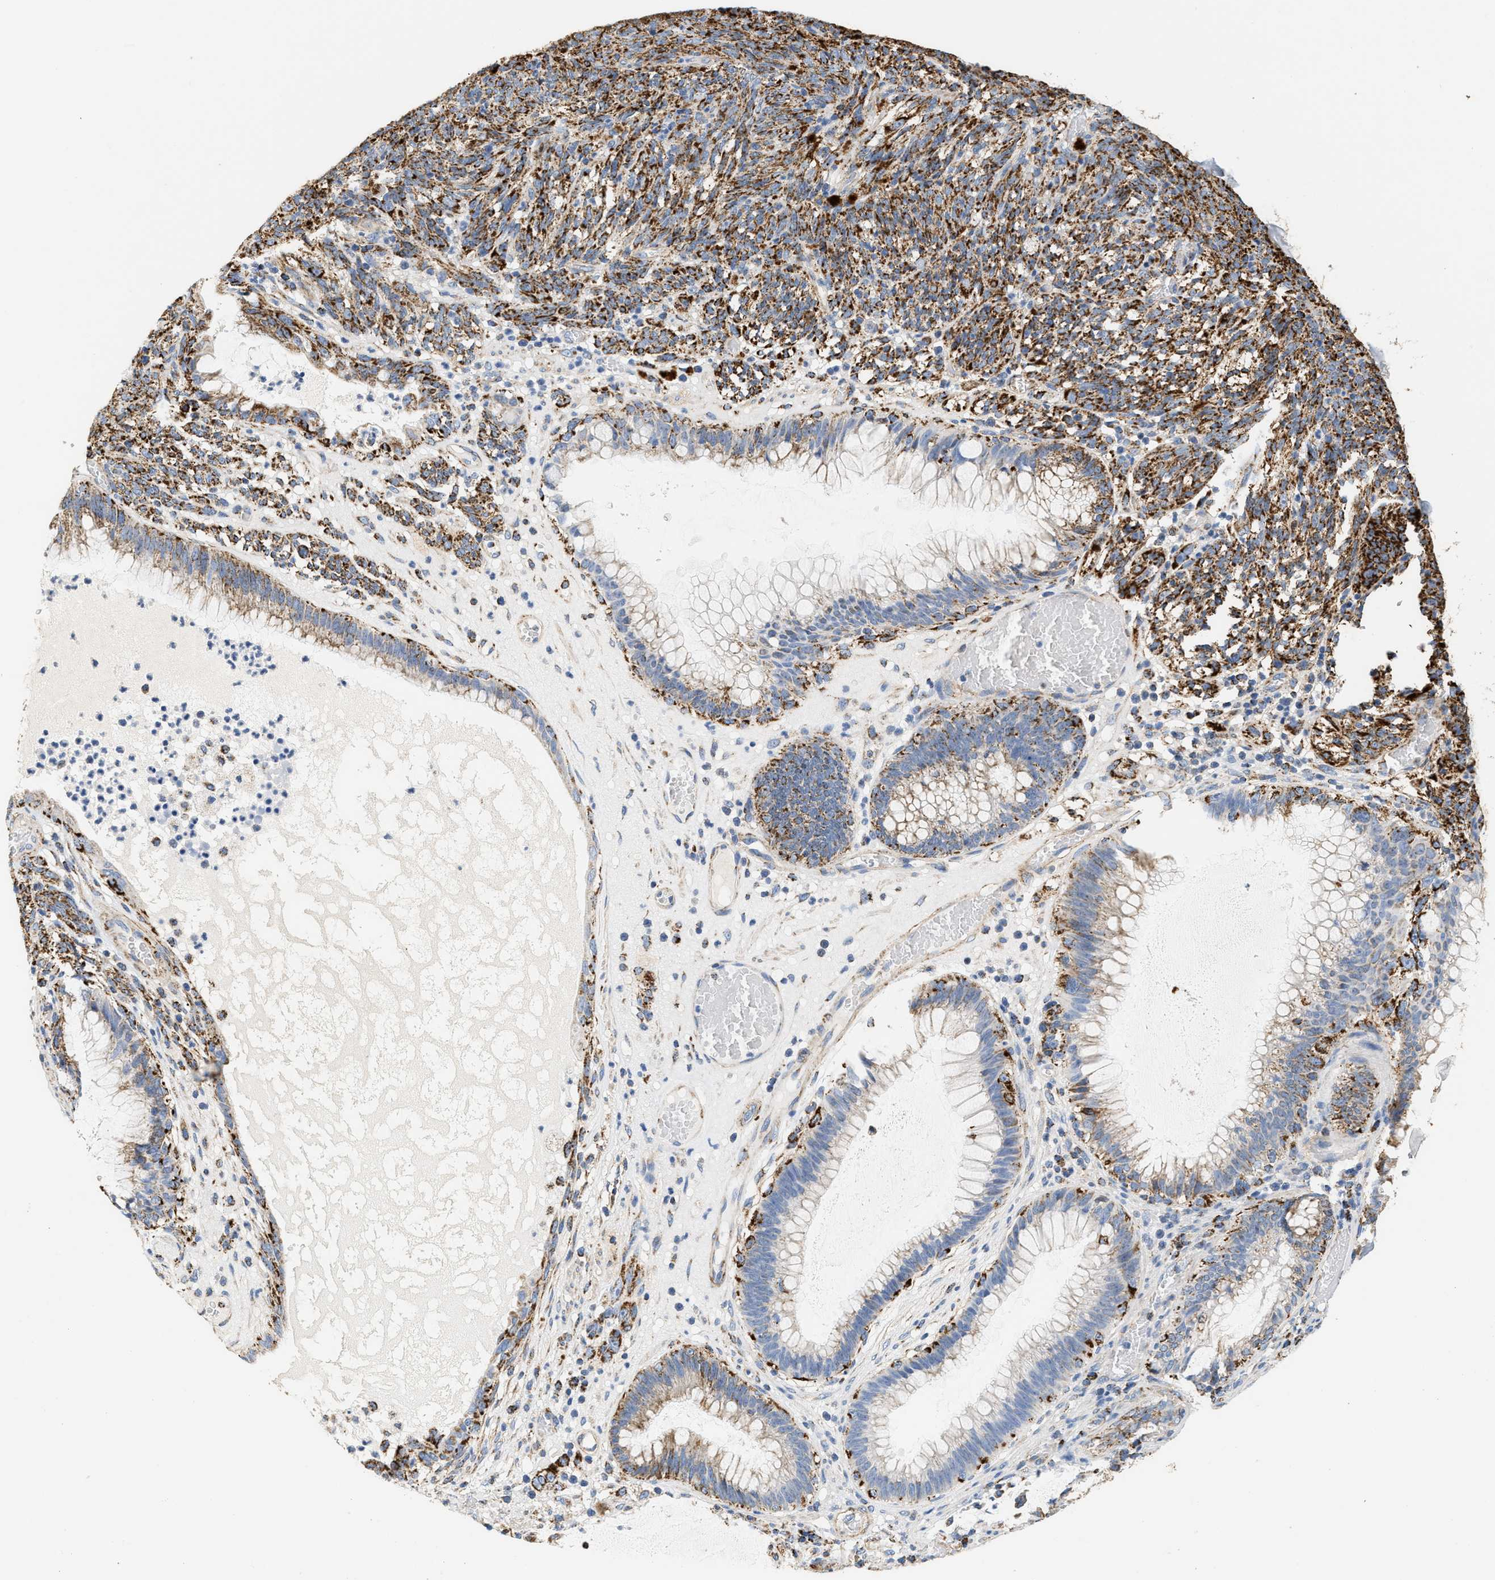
{"staining": {"intensity": "strong", "quantity": ">75%", "location": "cytoplasmic/membranous"}, "tissue": "melanoma", "cell_type": "Tumor cells", "image_type": "cancer", "snomed": [{"axis": "morphology", "description": "Malignant melanoma, NOS"}, {"axis": "topography", "description": "Rectum"}], "caption": "Protein expression by immunohistochemistry demonstrates strong cytoplasmic/membranous expression in about >75% of tumor cells in malignant melanoma.", "gene": "SHMT2", "patient": {"sex": "female", "age": 81}}